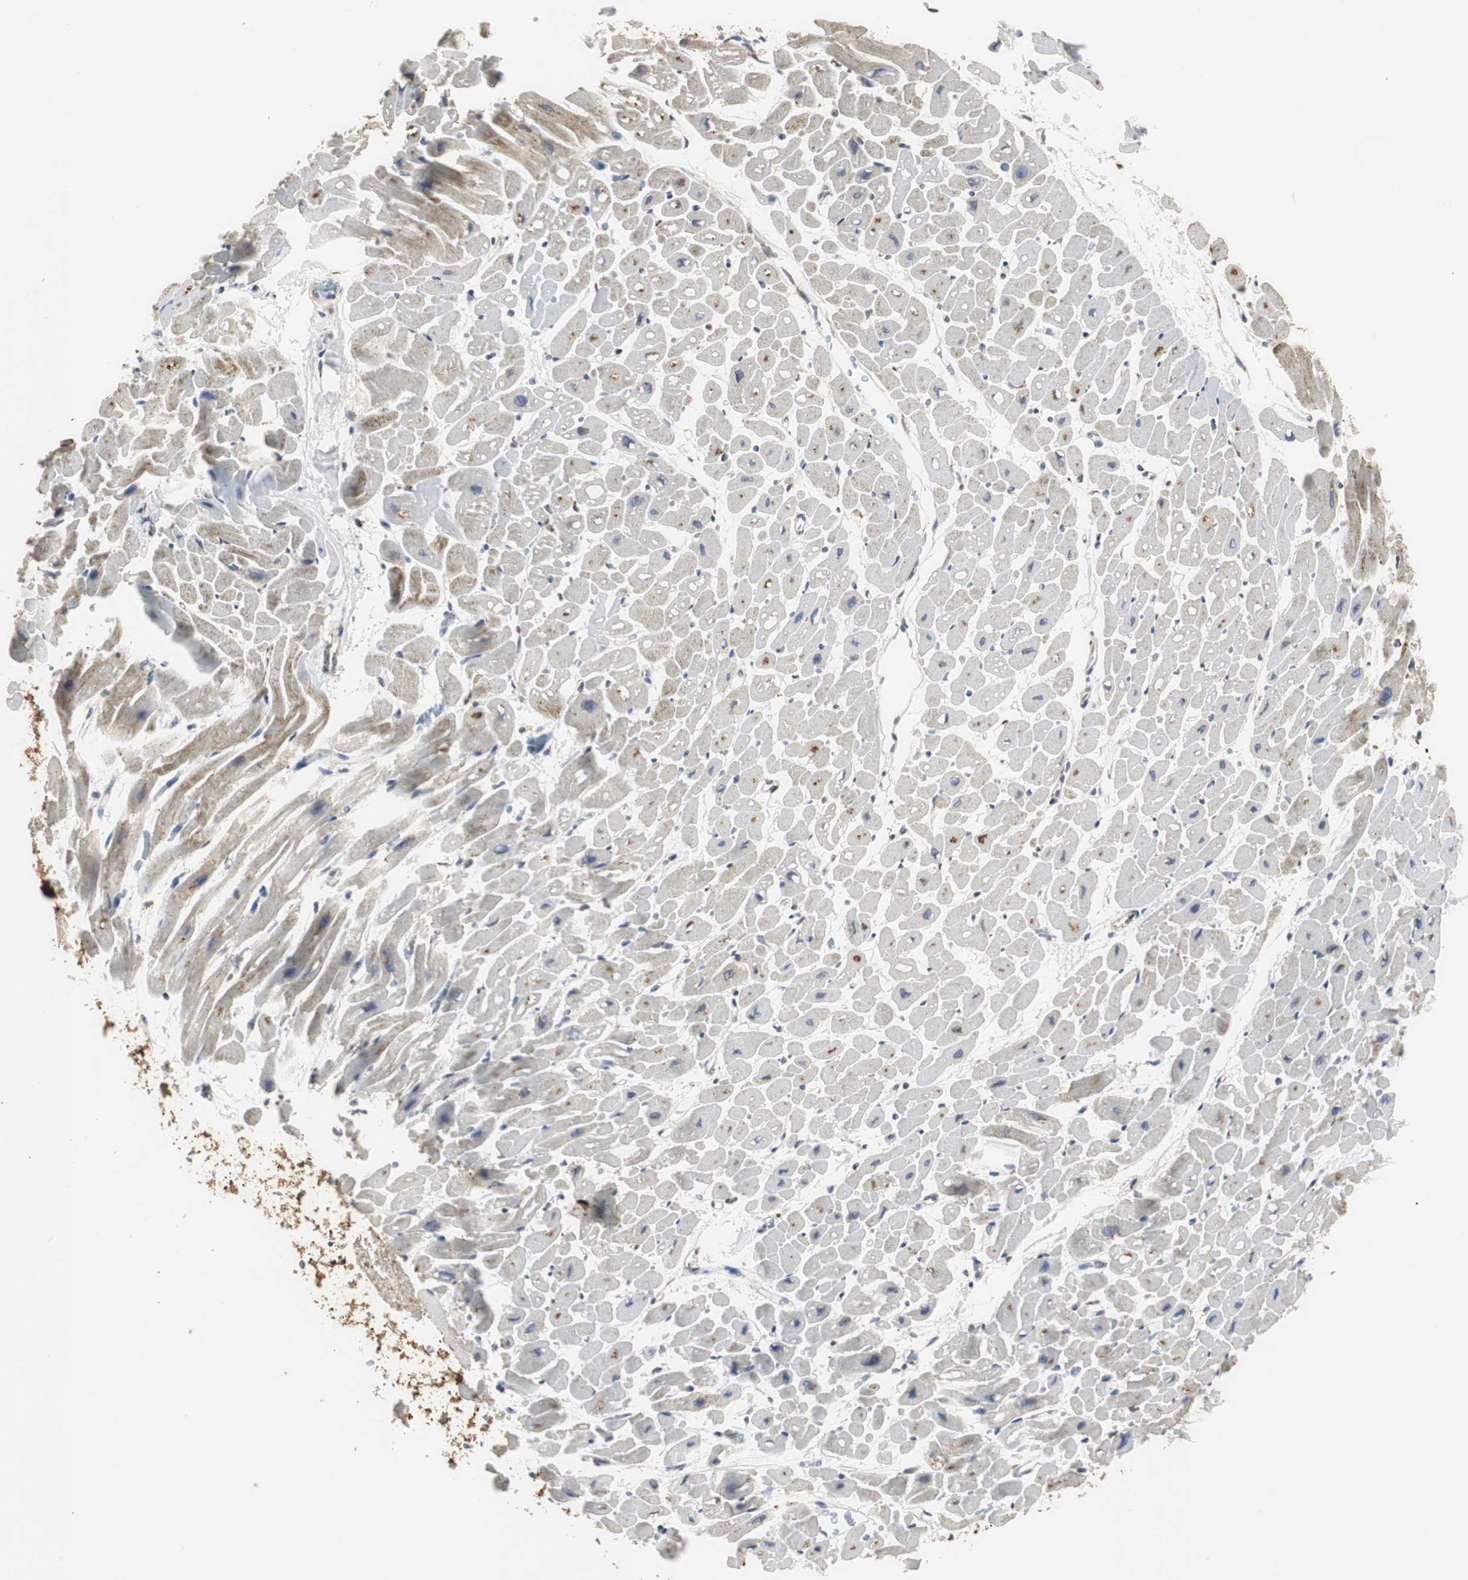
{"staining": {"intensity": "moderate", "quantity": "25%-75%", "location": "cytoplasmic/membranous"}, "tissue": "heart muscle", "cell_type": "Cardiomyocytes", "image_type": "normal", "snomed": [{"axis": "morphology", "description": "Normal tissue, NOS"}, {"axis": "topography", "description": "Heart"}], "caption": "Immunohistochemistry of benign heart muscle demonstrates medium levels of moderate cytoplasmic/membranous positivity in about 25%-75% of cardiomyocytes.", "gene": "HSD17B10", "patient": {"sex": "male", "age": 45}}